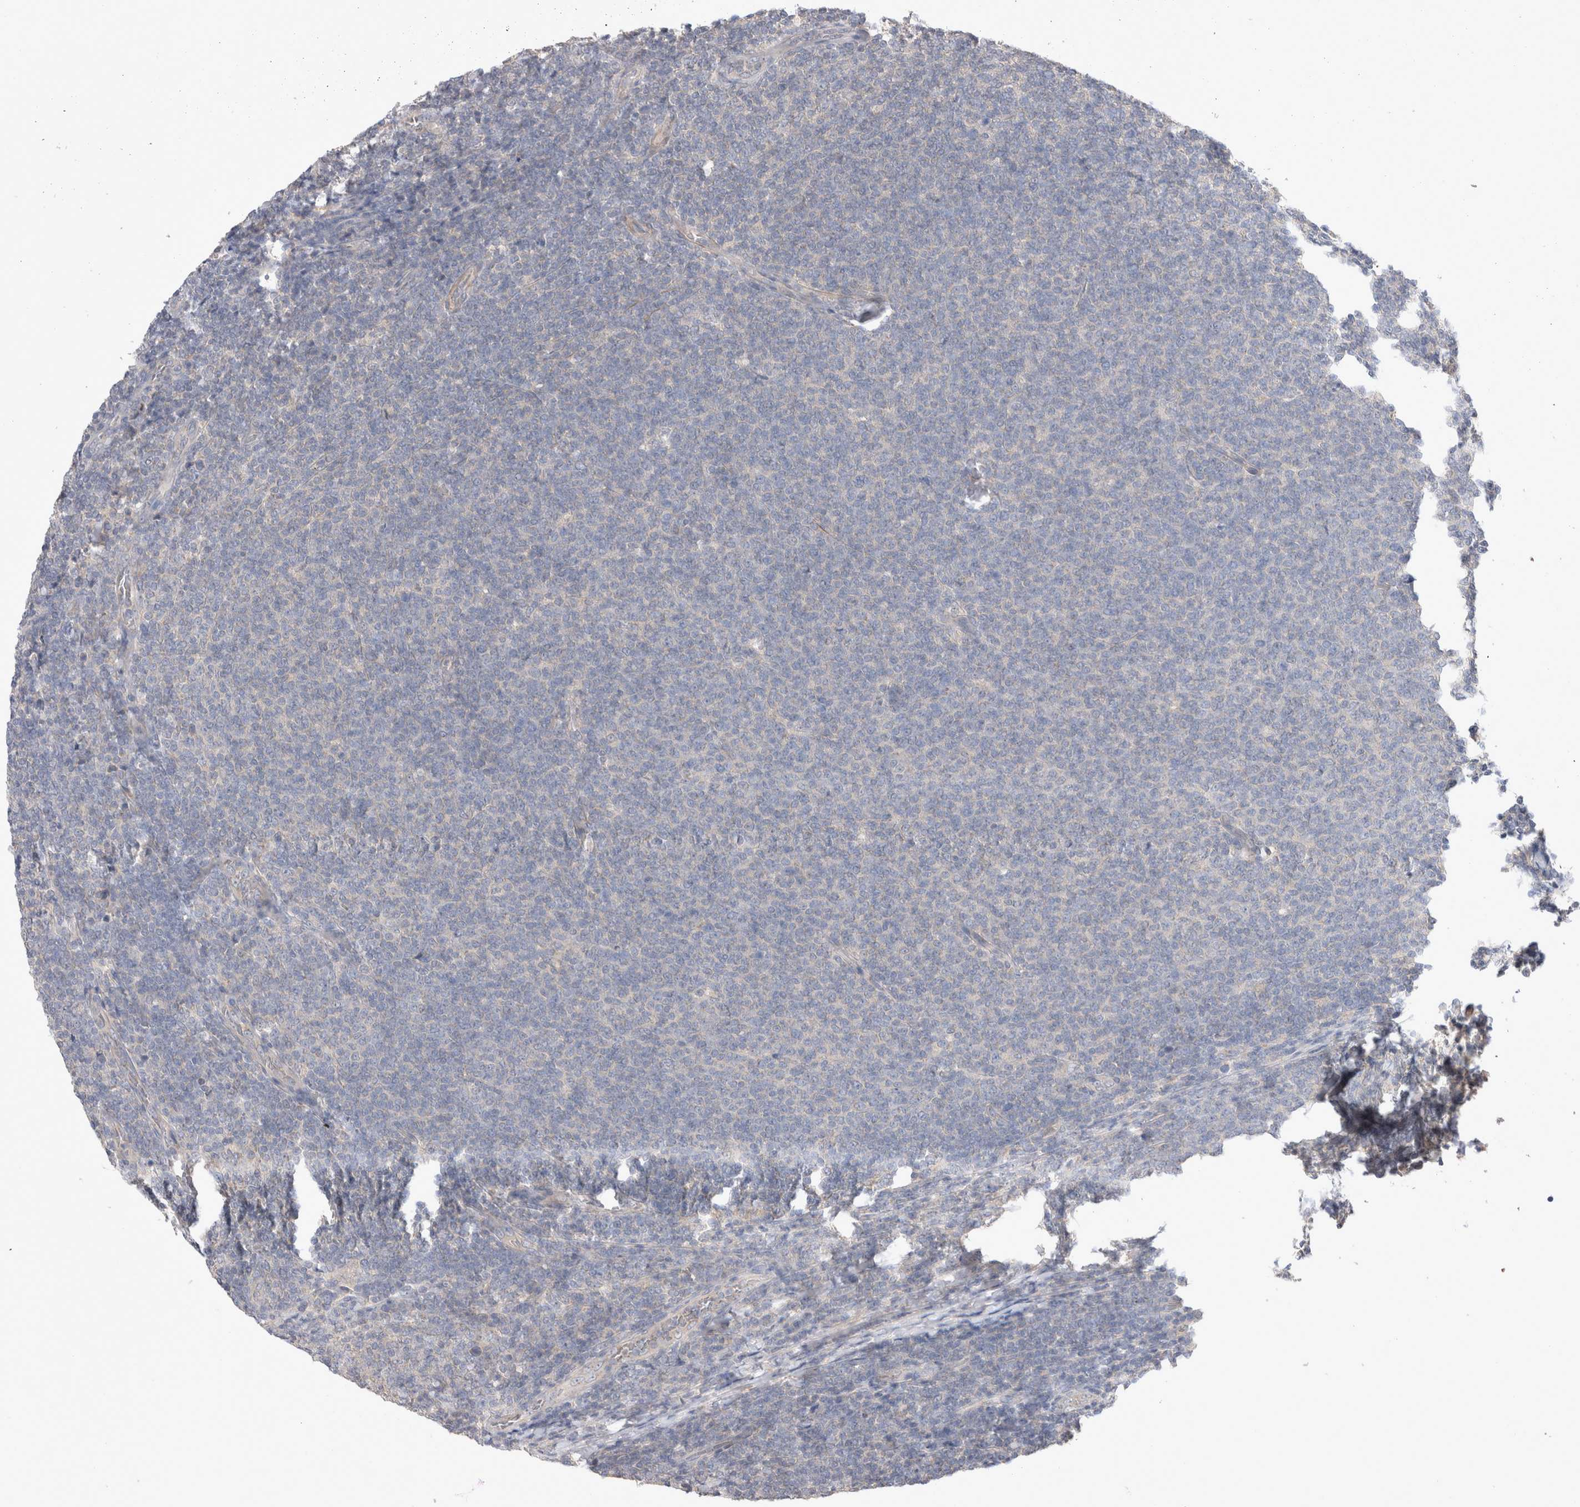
{"staining": {"intensity": "negative", "quantity": "none", "location": "none"}, "tissue": "lymphoma", "cell_type": "Tumor cells", "image_type": "cancer", "snomed": [{"axis": "morphology", "description": "Malignant lymphoma, non-Hodgkin's type, Low grade"}, {"axis": "topography", "description": "Lymph node"}], "caption": "Human low-grade malignant lymphoma, non-Hodgkin's type stained for a protein using immunohistochemistry (IHC) reveals no expression in tumor cells.", "gene": "IFT74", "patient": {"sex": "male", "age": 66}}